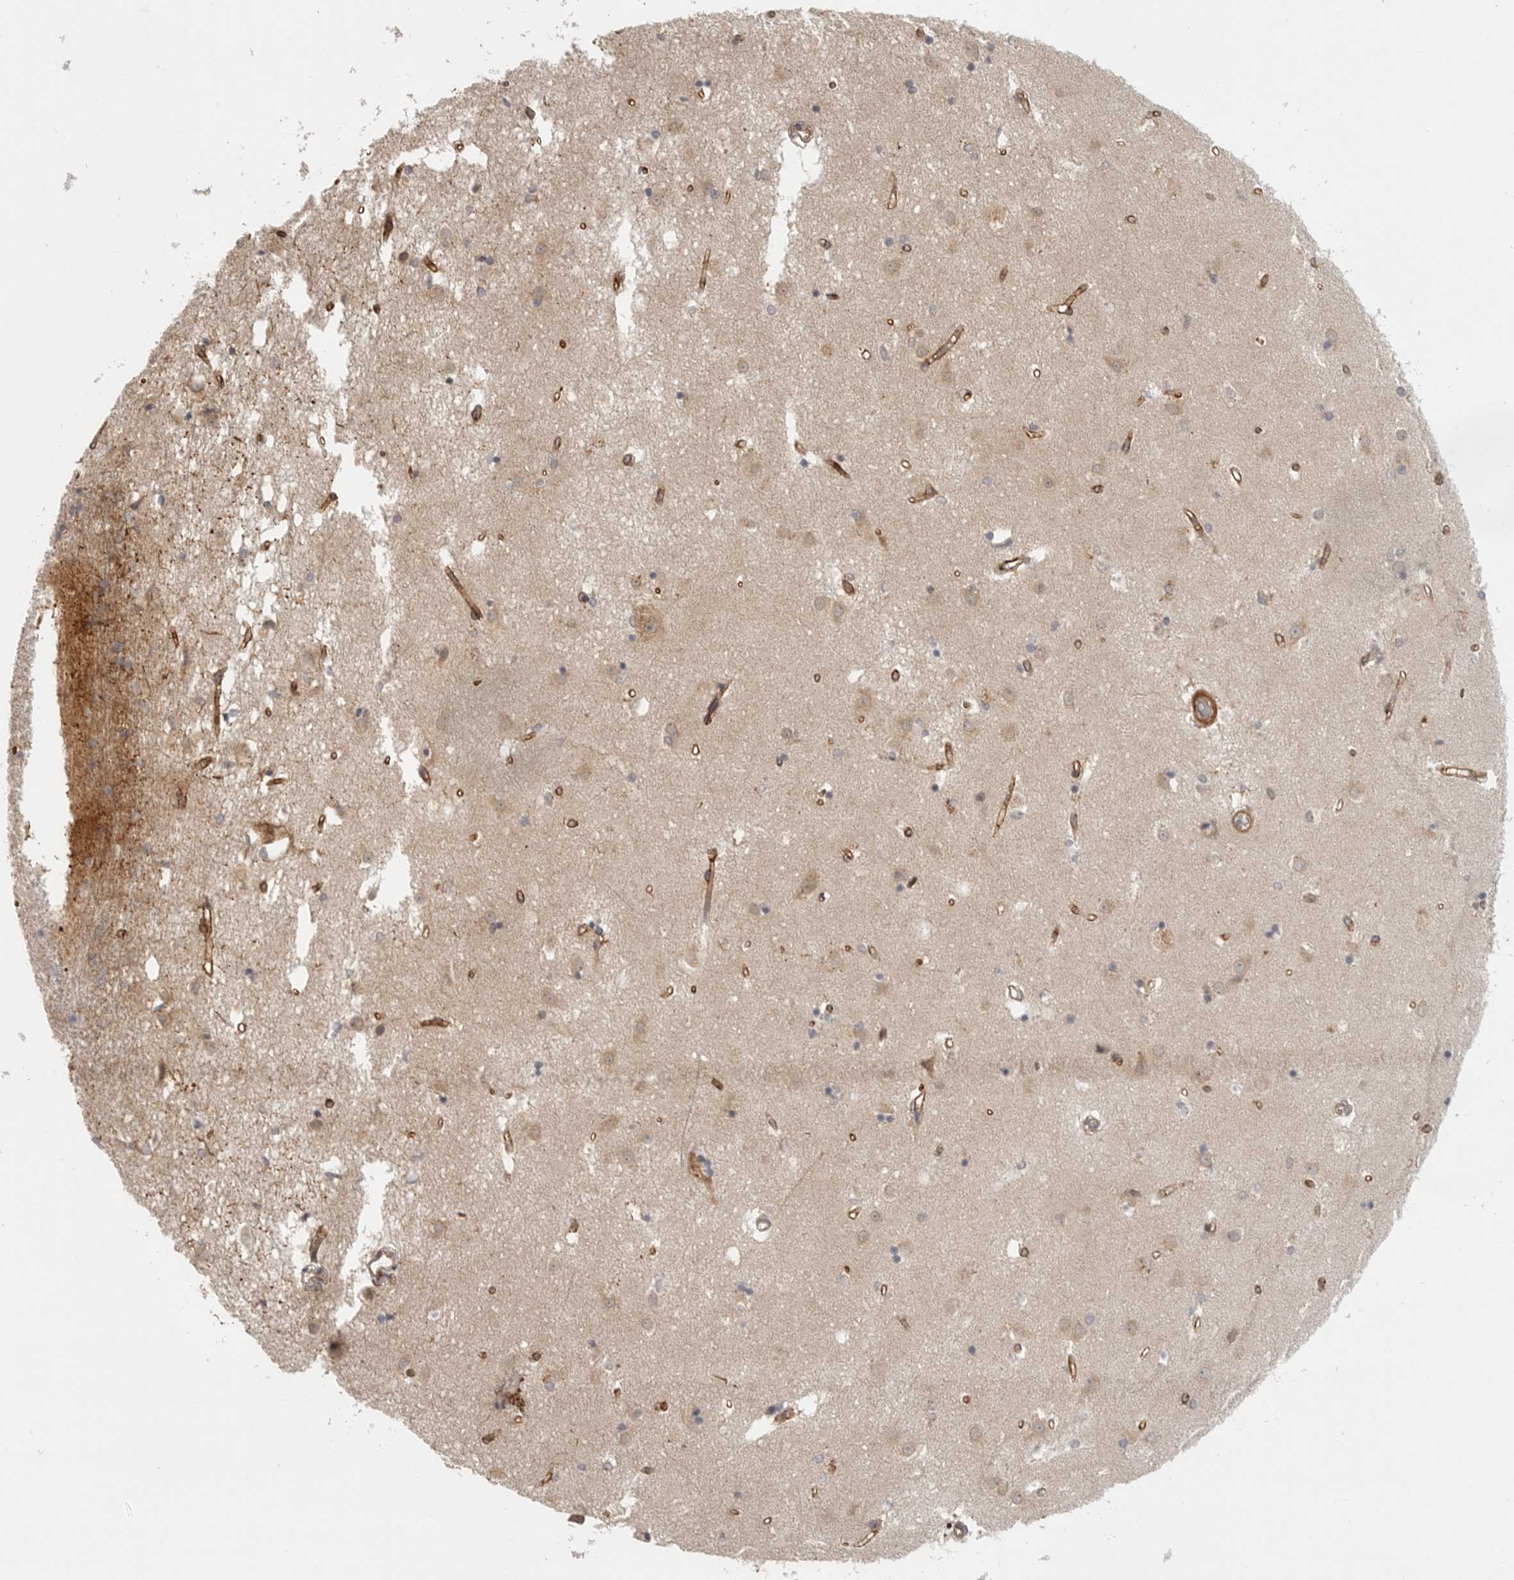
{"staining": {"intensity": "weak", "quantity": "<25%", "location": "cytoplasmic/membranous"}, "tissue": "caudate", "cell_type": "Glial cells", "image_type": "normal", "snomed": [{"axis": "morphology", "description": "Normal tissue, NOS"}, {"axis": "topography", "description": "Lateral ventricle wall"}], "caption": "The immunohistochemistry (IHC) image has no significant staining in glial cells of caudate.", "gene": "CCPG1", "patient": {"sex": "male", "age": 45}}